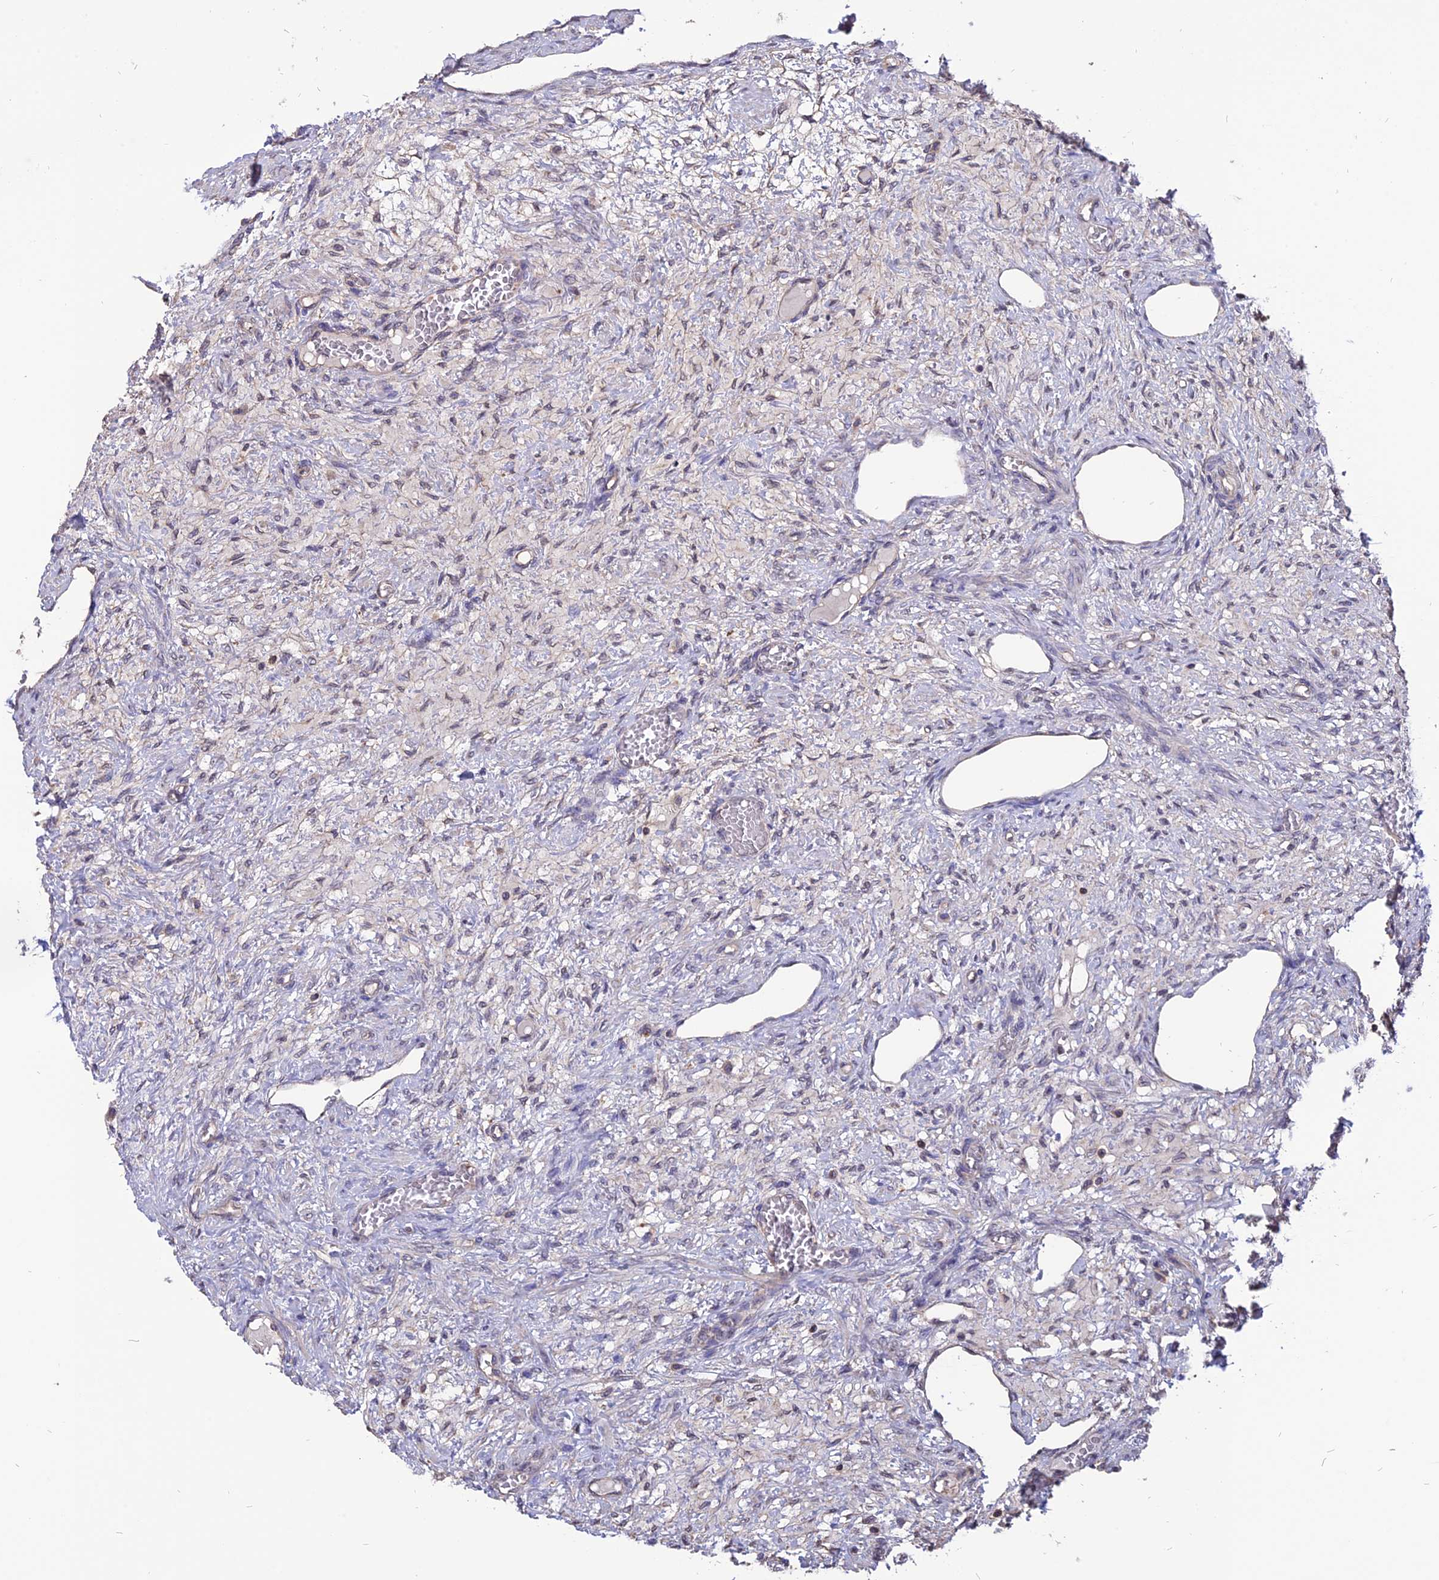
{"staining": {"intensity": "negative", "quantity": "none", "location": "none"}, "tissue": "ovary", "cell_type": "Ovarian stroma cells", "image_type": "normal", "snomed": [{"axis": "morphology", "description": "Normal tissue, NOS"}, {"axis": "topography", "description": "Ovary"}], "caption": "High power microscopy micrograph of an immunohistochemistry (IHC) image of benign ovary, revealing no significant expression in ovarian stroma cells. The staining was performed using DAB (3,3'-diaminobenzidine) to visualize the protein expression in brown, while the nuclei were stained in blue with hematoxylin (Magnification: 20x).", "gene": "CARMIL2", "patient": {"sex": "female", "age": 27}}